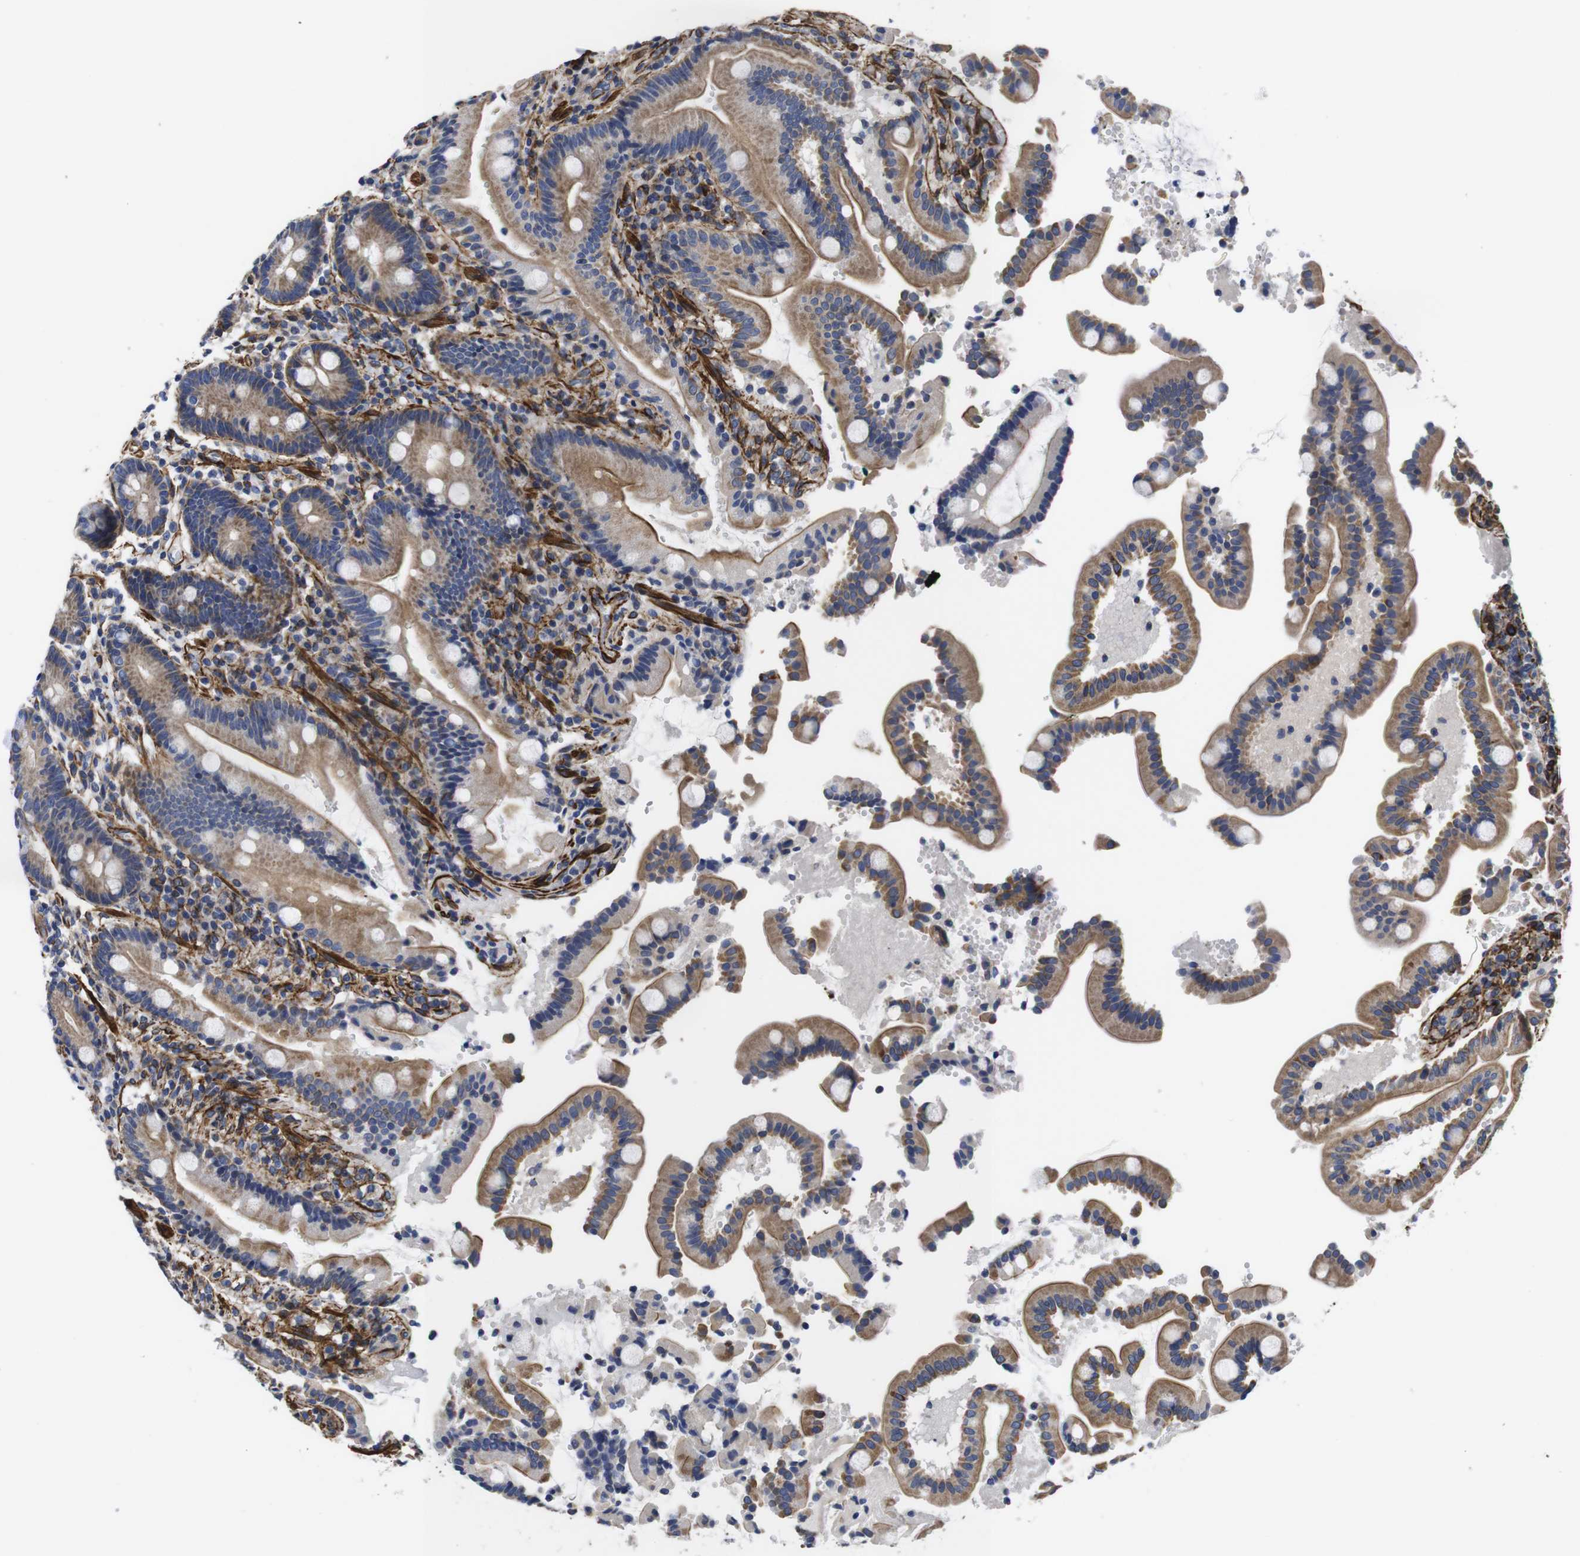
{"staining": {"intensity": "moderate", "quantity": ">75%", "location": "cytoplasmic/membranous"}, "tissue": "duodenum", "cell_type": "Glandular cells", "image_type": "normal", "snomed": [{"axis": "morphology", "description": "Normal tissue, NOS"}, {"axis": "topography", "description": "Small intestine, NOS"}], "caption": "Immunohistochemistry (IHC) image of unremarkable duodenum: duodenum stained using immunohistochemistry shows medium levels of moderate protein expression localized specifically in the cytoplasmic/membranous of glandular cells, appearing as a cytoplasmic/membranous brown color.", "gene": "WNT10A", "patient": {"sex": "female", "age": 71}}